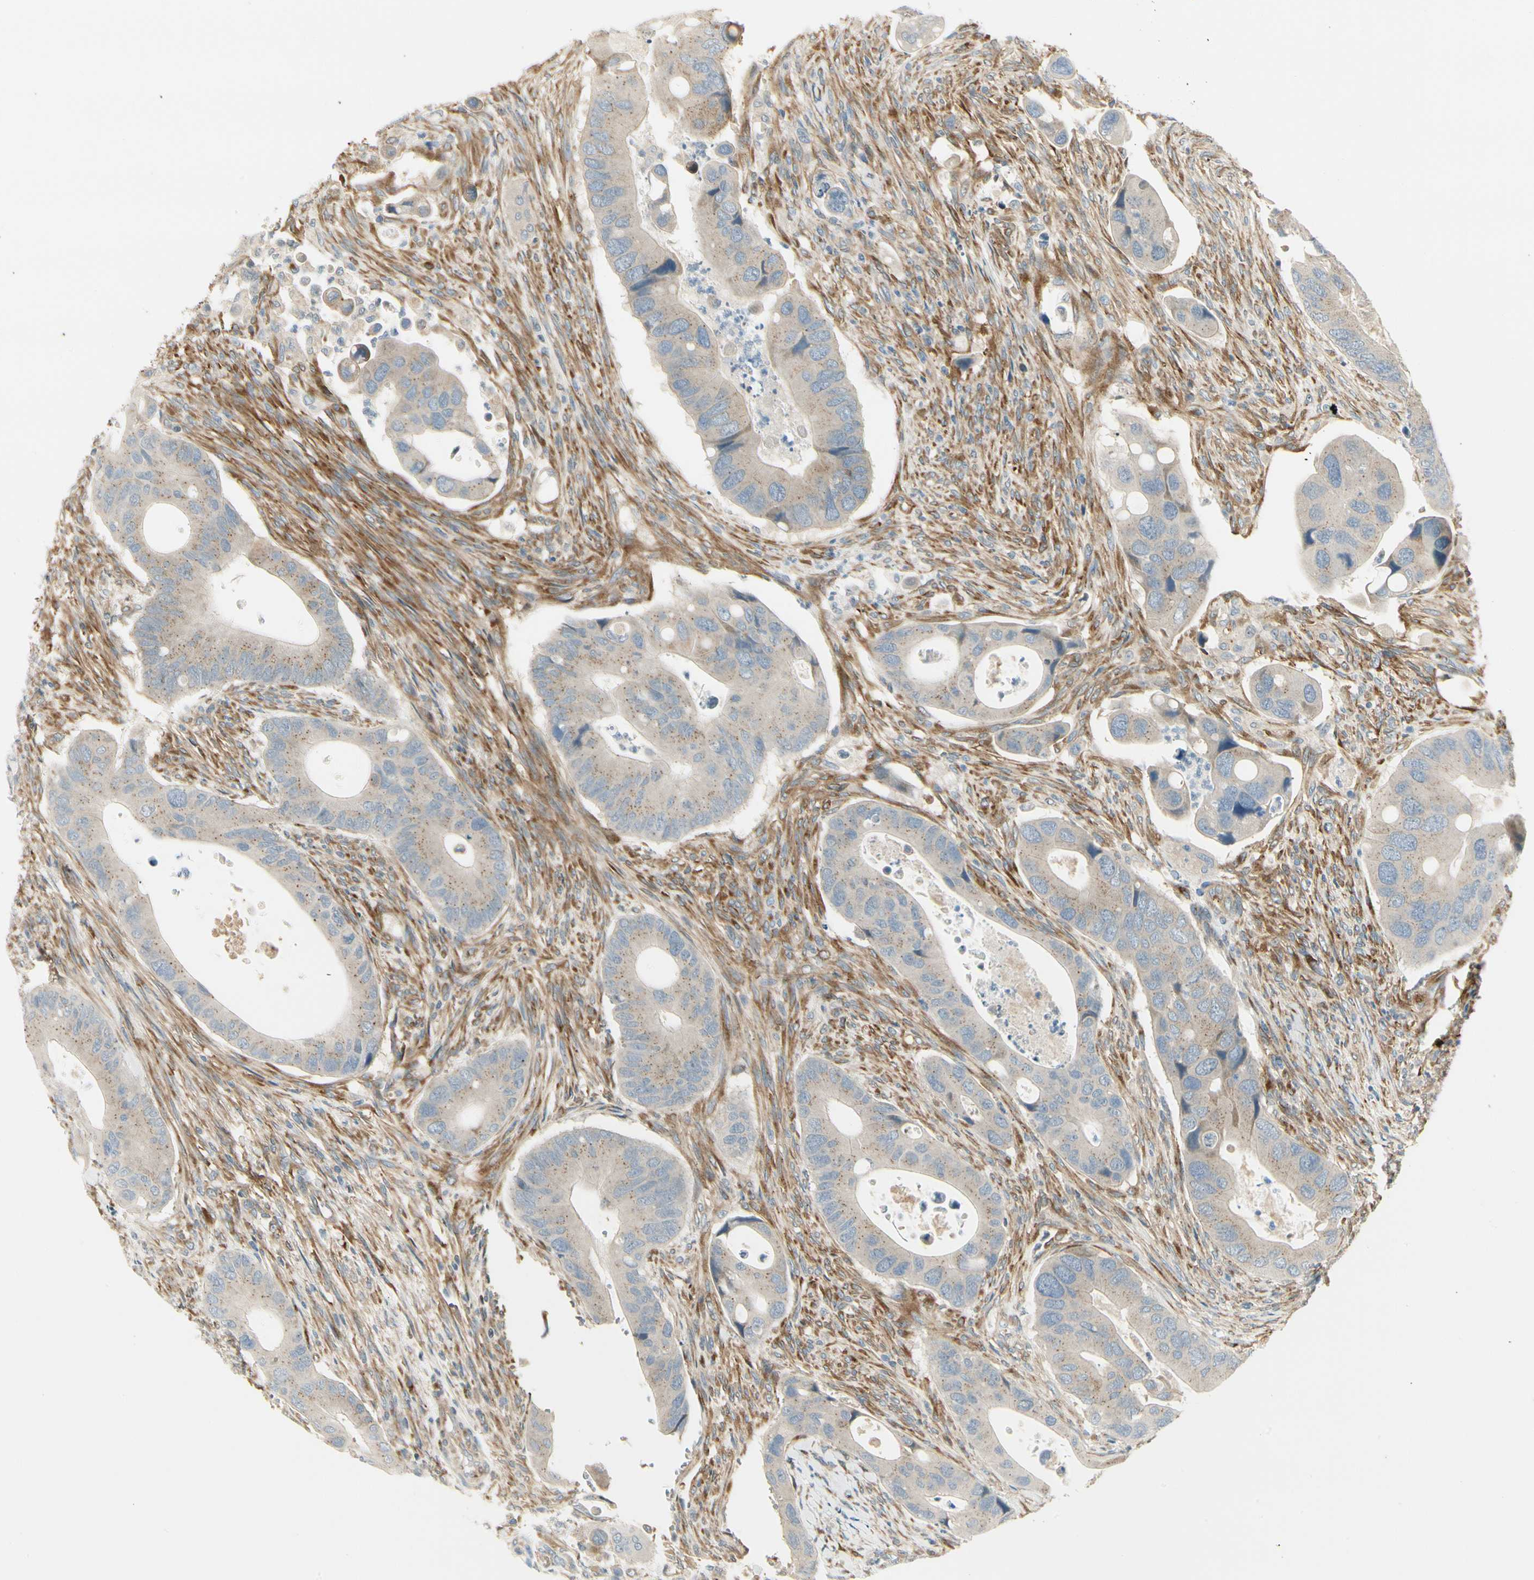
{"staining": {"intensity": "weak", "quantity": ">75%", "location": "cytoplasmic/membranous"}, "tissue": "colorectal cancer", "cell_type": "Tumor cells", "image_type": "cancer", "snomed": [{"axis": "morphology", "description": "Adenocarcinoma, NOS"}, {"axis": "topography", "description": "Rectum"}], "caption": "High-magnification brightfield microscopy of adenocarcinoma (colorectal) stained with DAB (3,3'-diaminobenzidine) (brown) and counterstained with hematoxylin (blue). tumor cells exhibit weak cytoplasmic/membranous staining is identified in approximately>75% of cells.", "gene": "MANSC1", "patient": {"sex": "female", "age": 57}}